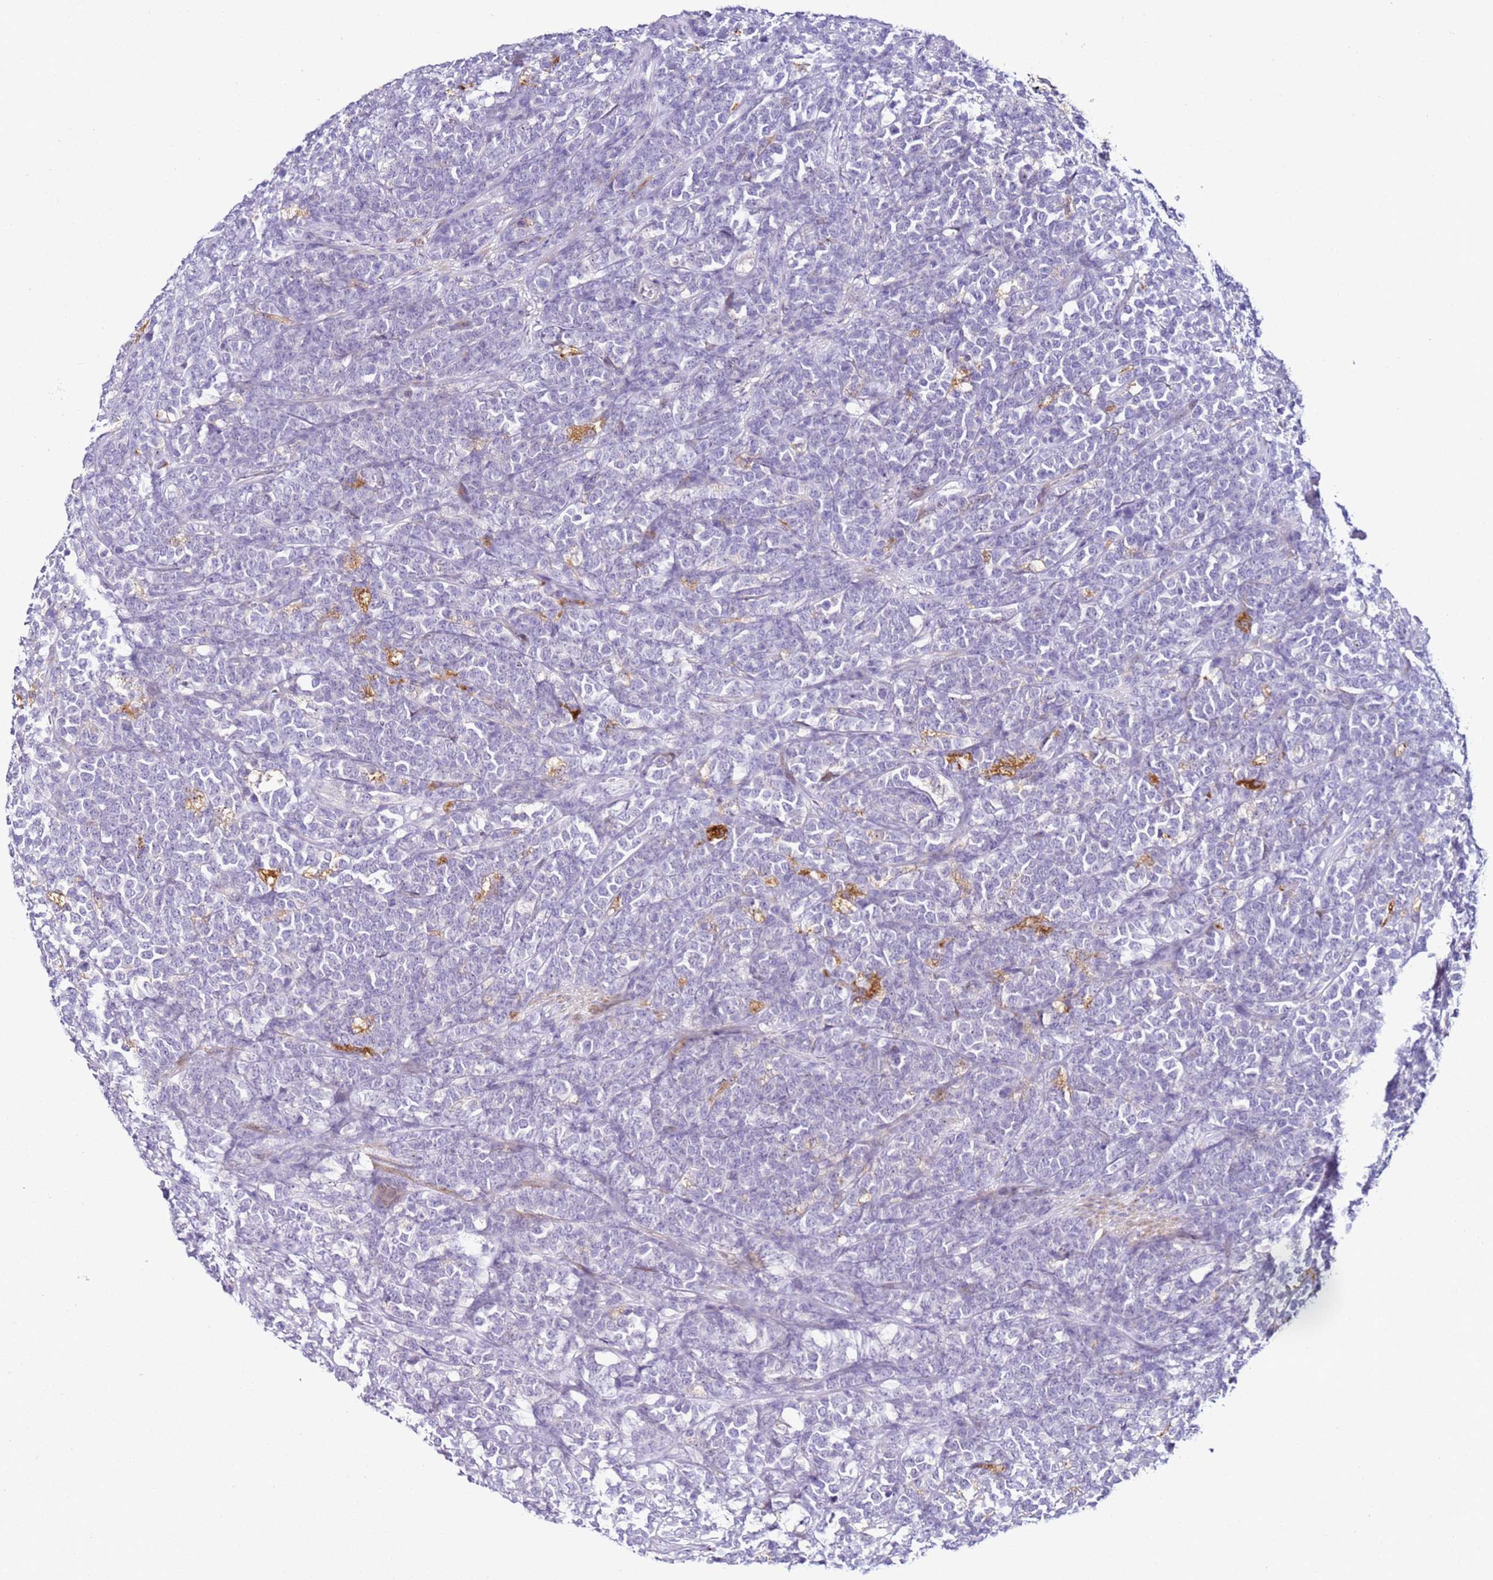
{"staining": {"intensity": "negative", "quantity": "none", "location": "none"}, "tissue": "lymphoma", "cell_type": "Tumor cells", "image_type": "cancer", "snomed": [{"axis": "morphology", "description": "Malignant lymphoma, non-Hodgkin's type, High grade"}, {"axis": "topography", "description": "Small intestine"}], "caption": "An image of human lymphoma is negative for staining in tumor cells.", "gene": "HGD", "patient": {"sex": "male", "age": 8}}